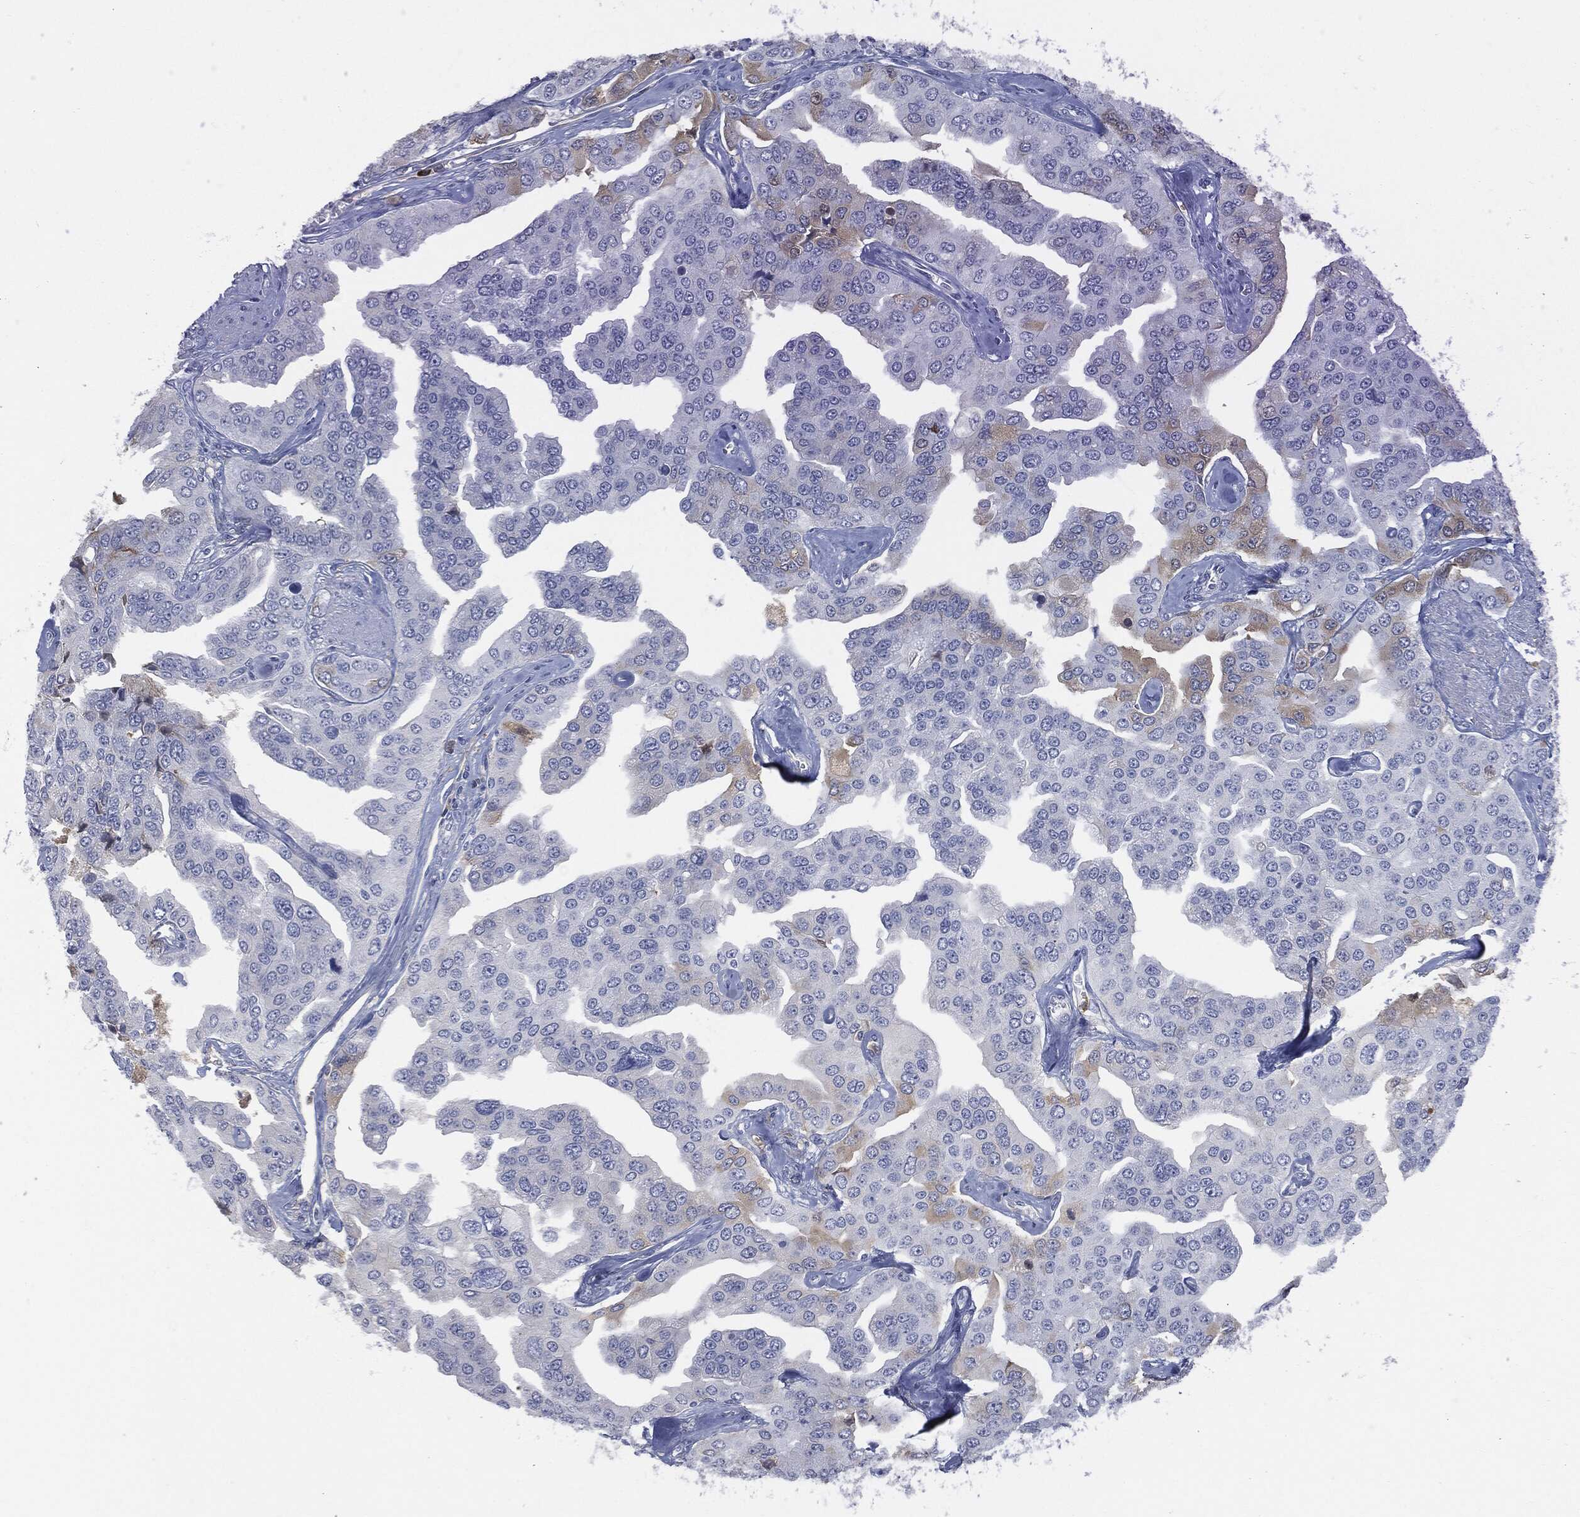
{"staining": {"intensity": "weak", "quantity": "<25%", "location": "cytoplasmic/membranous"}, "tissue": "prostate cancer", "cell_type": "Tumor cells", "image_type": "cancer", "snomed": [{"axis": "morphology", "description": "Adenocarcinoma, NOS"}, {"axis": "topography", "description": "Prostate and seminal vesicle, NOS"}, {"axis": "topography", "description": "Prostate"}], "caption": "Immunohistochemistry micrograph of prostate cancer (adenocarcinoma) stained for a protein (brown), which shows no positivity in tumor cells.", "gene": "BTK", "patient": {"sex": "male", "age": 69}}